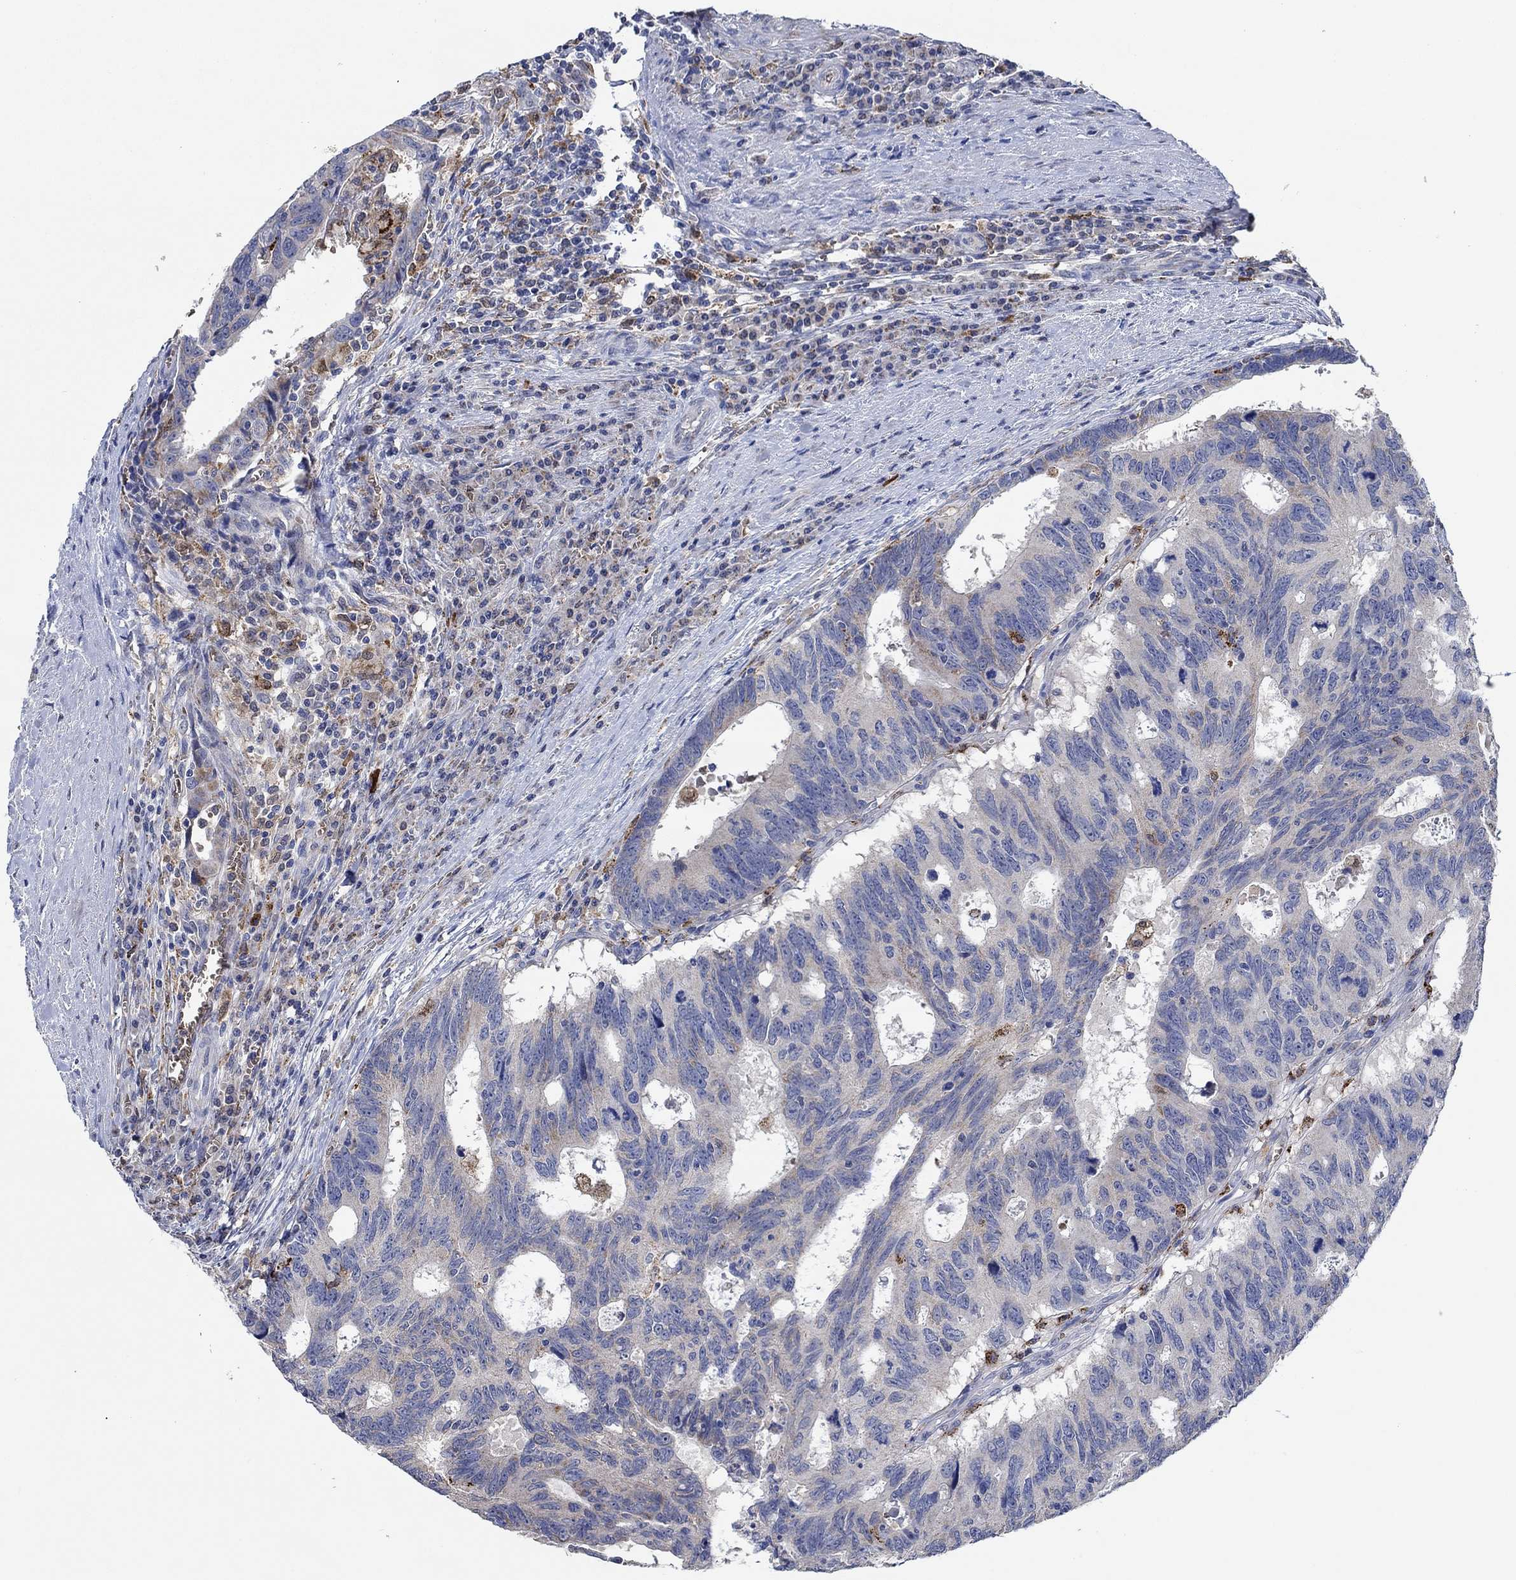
{"staining": {"intensity": "negative", "quantity": "none", "location": "none"}, "tissue": "colorectal cancer", "cell_type": "Tumor cells", "image_type": "cancer", "snomed": [{"axis": "morphology", "description": "Adenocarcinoma, NOS"}, {"axis": "topography", "description": "Colon"}], "caption": "Immunohistochemical staining of human colorectal adenocarcinoma demonstrates no significant positivity in tumor cells. Nuclei are stained in blue.", "gene": "MPP1", "patient": {"sex": "female", "age": 77}}